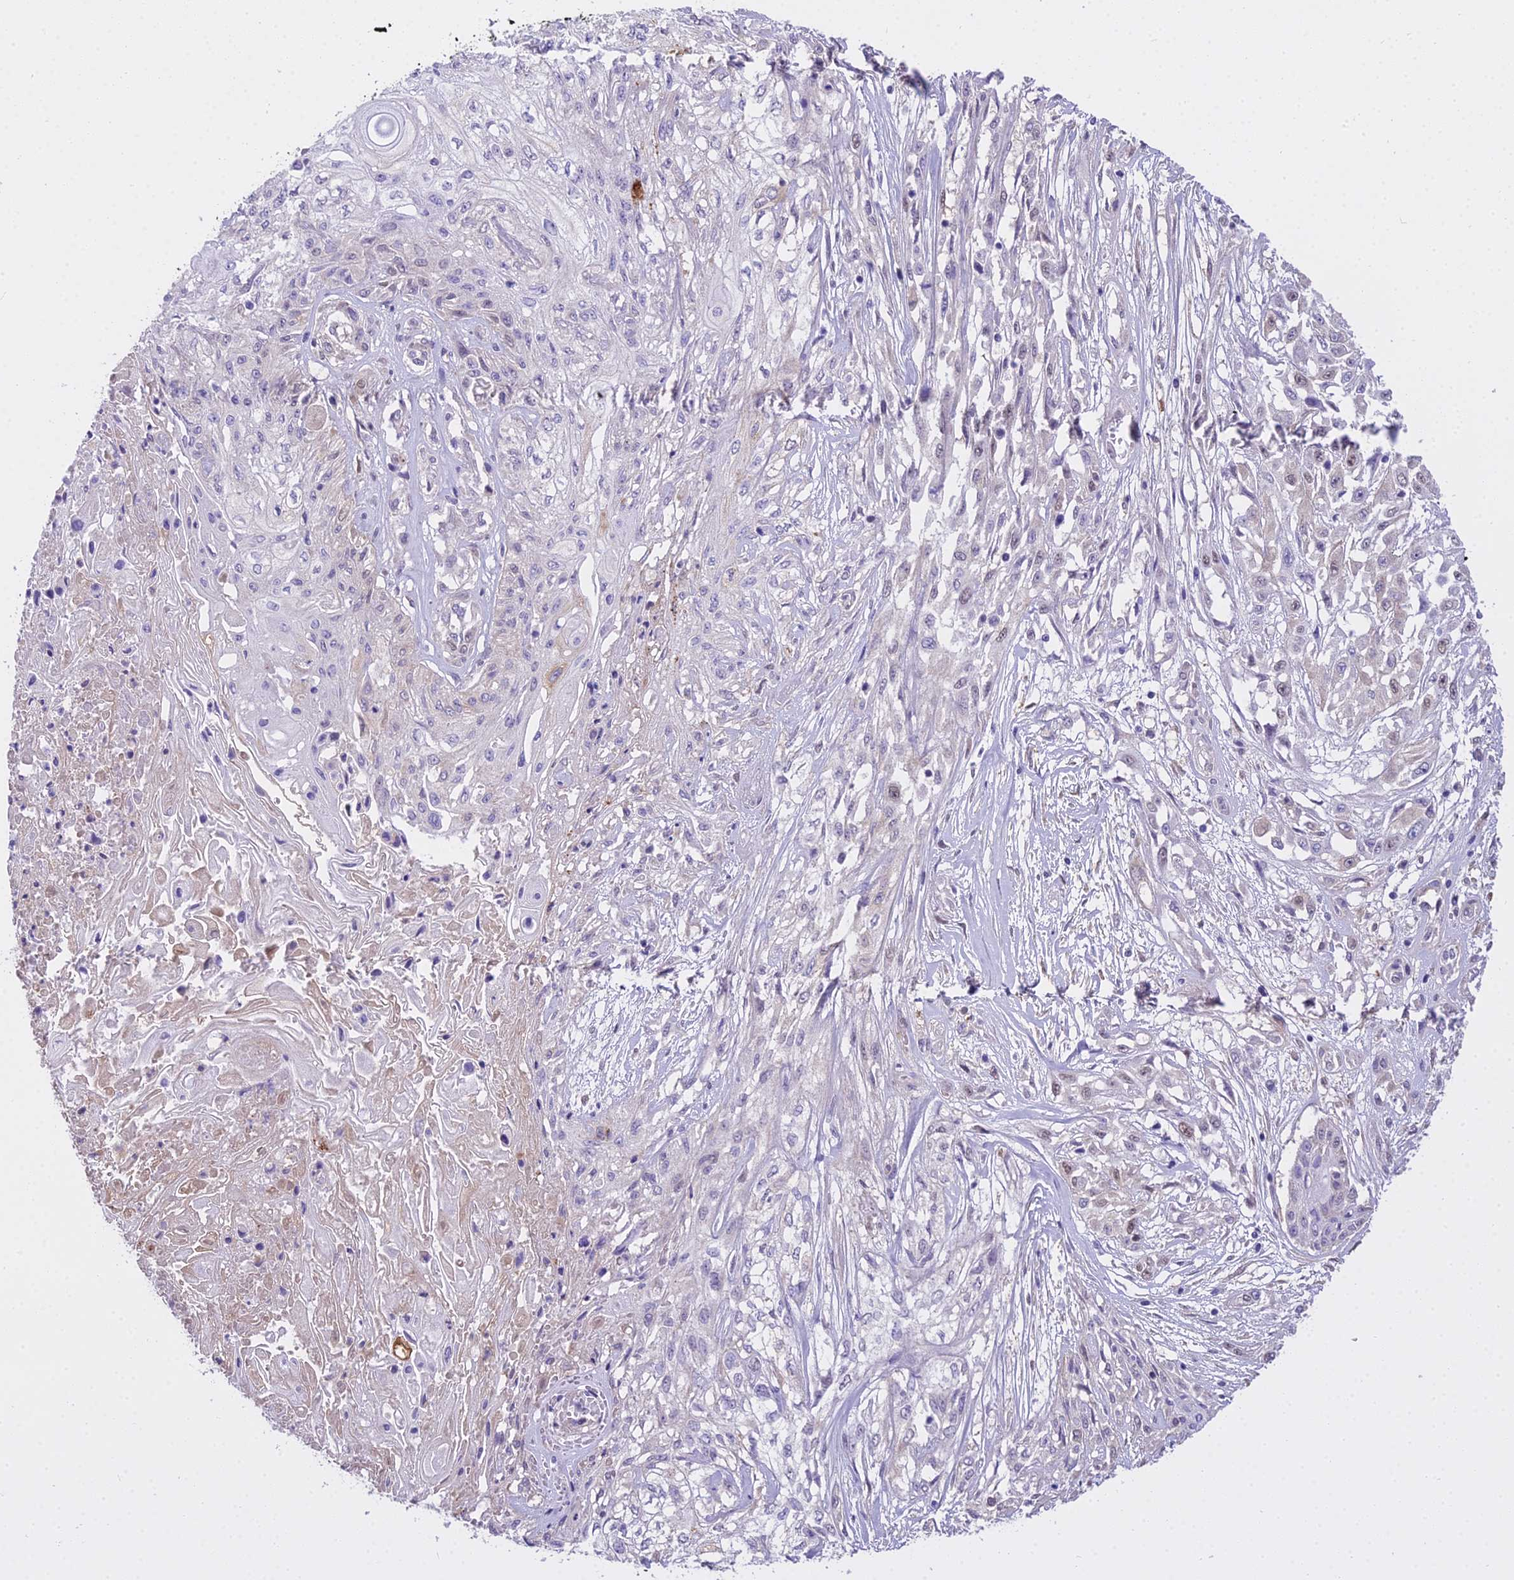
{"staining": {"intensity": "negative", "quantity": "none", "location": "none"}, "tissue": "skin cancer", "cell_type": "Tumor cells", "image_type": "cancer", "snomed": [{"axis": "morphology", "description": "Squamous cell carcinoma, NOS"}, {"axis": "morphology", "description": "Squamous cell carcinoma, metastatic, NOS"}, {"axis": "topography", "description": "Skin"}, {"axis": "topography", "description": "Lymph node"}], "caption": "Skin metastatic squamous cell carcinoma was stained to show a protein in brown. There is no significant positivity in tumor cells.", "gene": "MAT2A", "patient": {"sex": "male", "age": 75}}